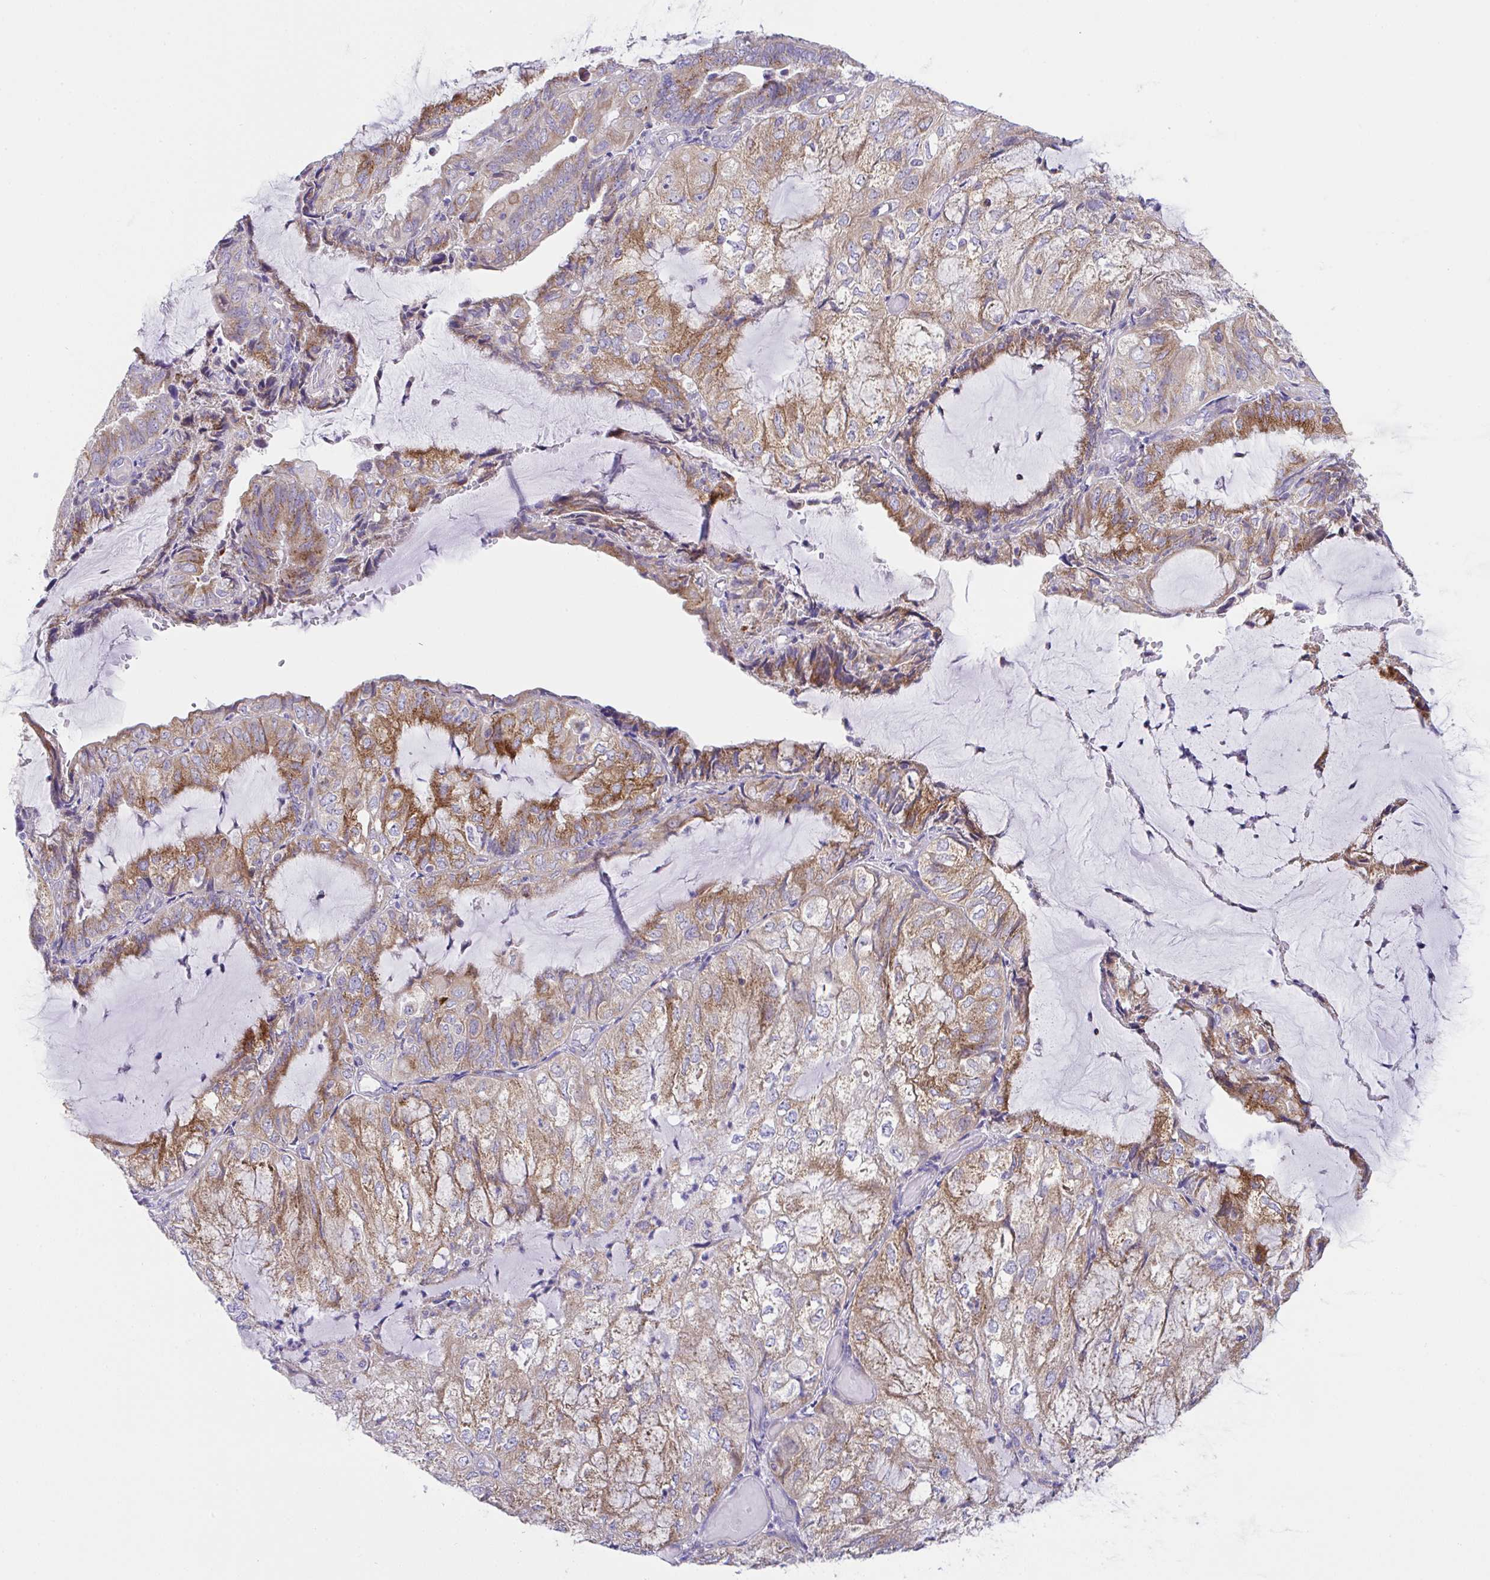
{"staining": {"intensity": "moderate", "quantity": ">75%", "location": "cytoplasmic/membranous"}, "tissue": "endometrial cancer", "cell_type": "Tumor cells", "image_type": "cancer", "snomed": [{"axis": "morphology", "description": "Adenocarcinoma, NOS"}, {"axis": "topography", "description": "Endometrium"}], "caption": "DAB immunohistochemical staining of human endometrial adenocarcinoma displays moderate cytoplasmic/membranous protein positivity in about >75% of tumor cells.", "gene": "MIA3", "patient": {"sex": "female", "age": 81}}